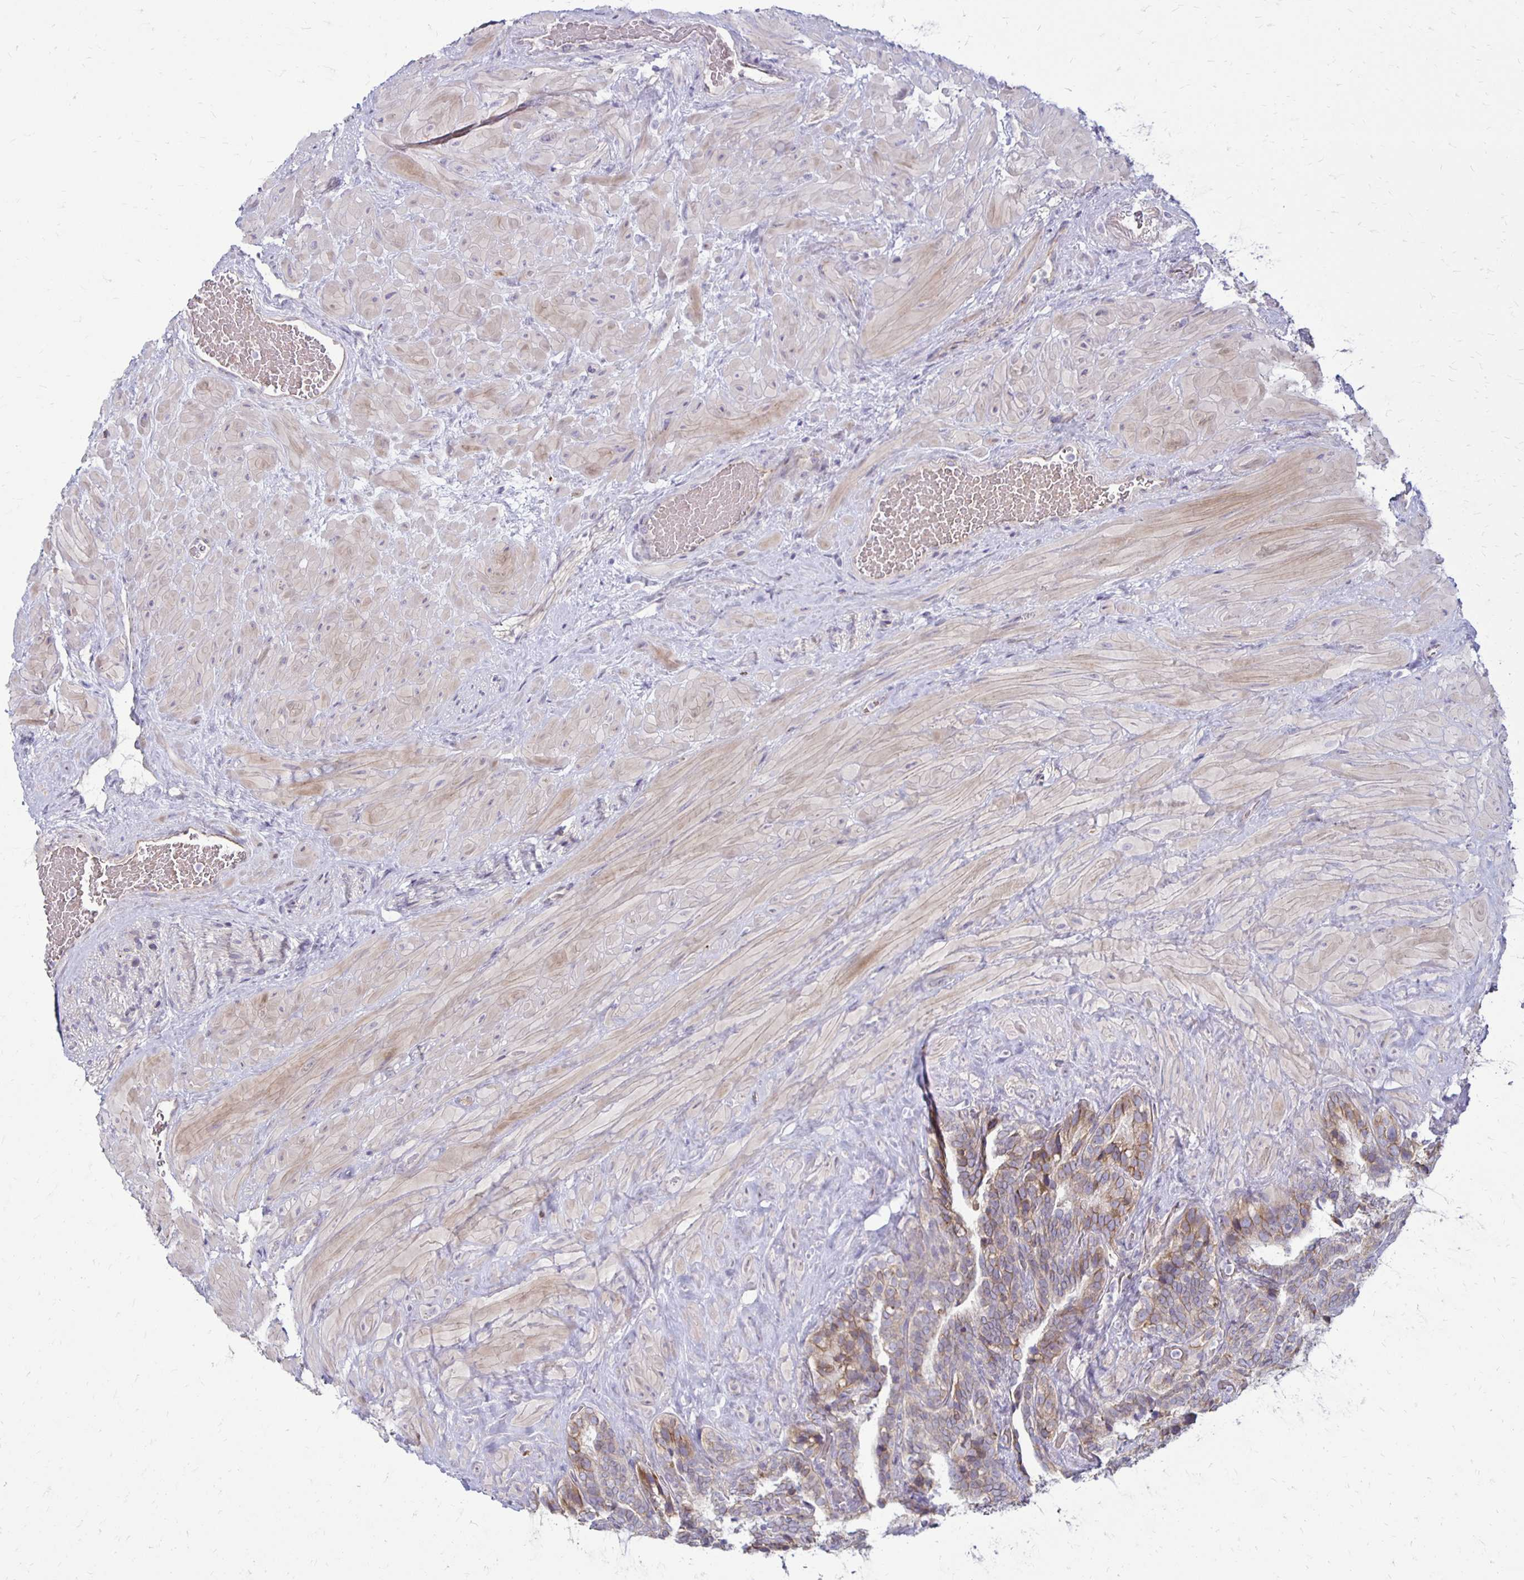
{"staining": {"intensity": "weak", "quantity": "25%-75%", "location": "cytoplasmic/membranous"}, "tissue": "seminal vesicle", "cell_type": "Glandular cells", "image_type": "normal", "snomed": [{"axis": "morphology", "description": "Normal tissue, NOS"}, {"axis": "topography", "description": "Seminal veicle"}], "caption": "High-magnification brightfield microscopy of normal seminal vesicle stained with DAB (brown) and counterstained with hematoxylin (blue). glandular cells exhibit weak cytoplasmic/membranous expression is identified in about25%-75% of cells.", "gene": "KATNBL1", "patient": {"sex": "male", "age": 60}}